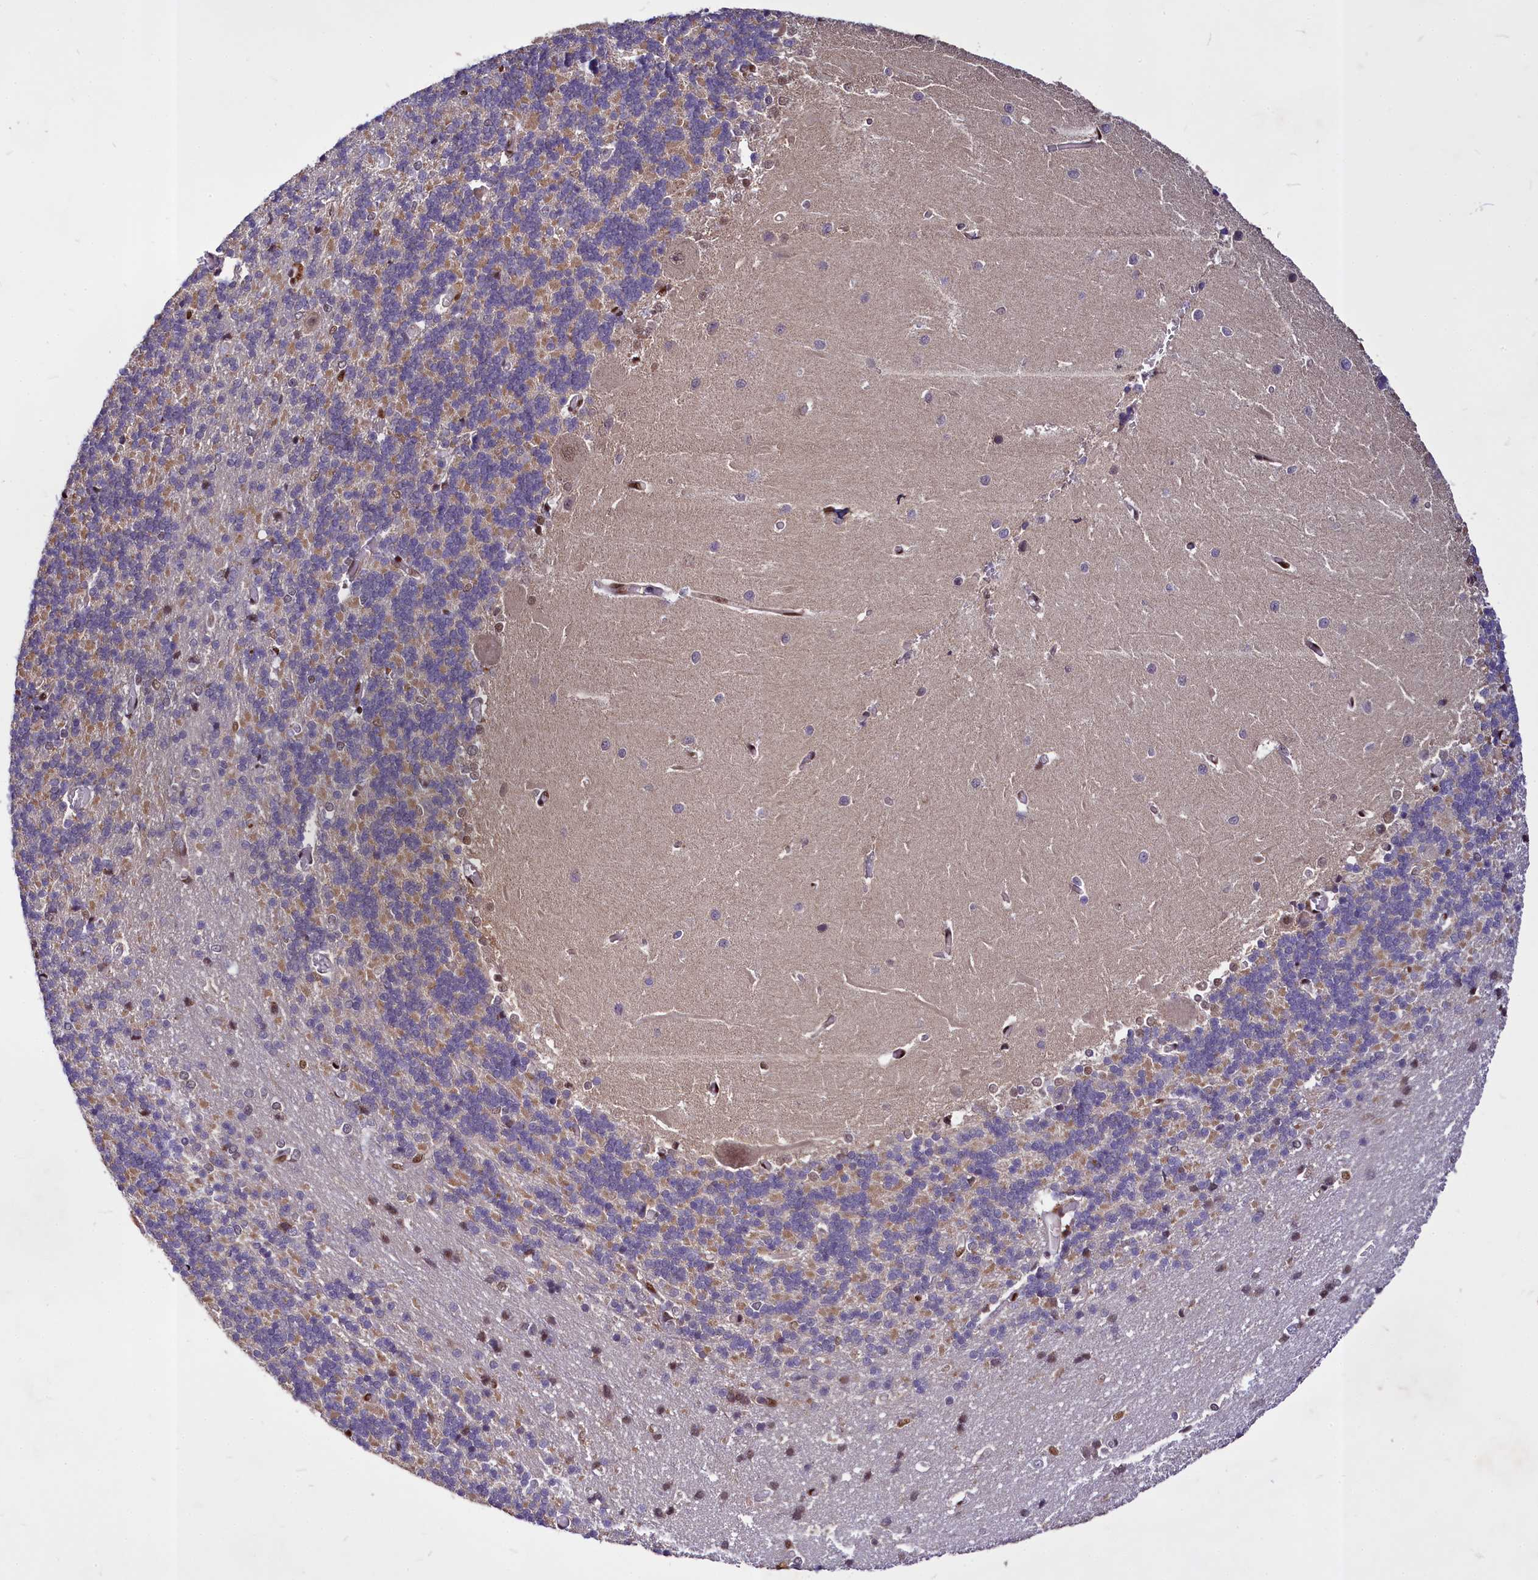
{"staining": {"intensity": "moderate", "quantity": "<25%", "location": "cytoplasmic/membranous"}, "tissue": "cerebellum", "cell_type": "Cells in granular layer", "image_type": "normal", "snomed": [{"axis": "morphology", "description": "Normal tissue, NOS"}, {"axis": "topography", "description": "Cerebellum"}], "caption": "A brown stain shows moderate cytoplasmic/membranous staining of a protein in cells in granular layer of unremarkable cerebellum. Using DAB (3,3'-diaminobenzidine) (brown) and hematoxylin (blue) stains, captured at high magnification using brightfield microscopy.", "gene": "MAML2", "patient": {"sex": "male", "age": 37}}